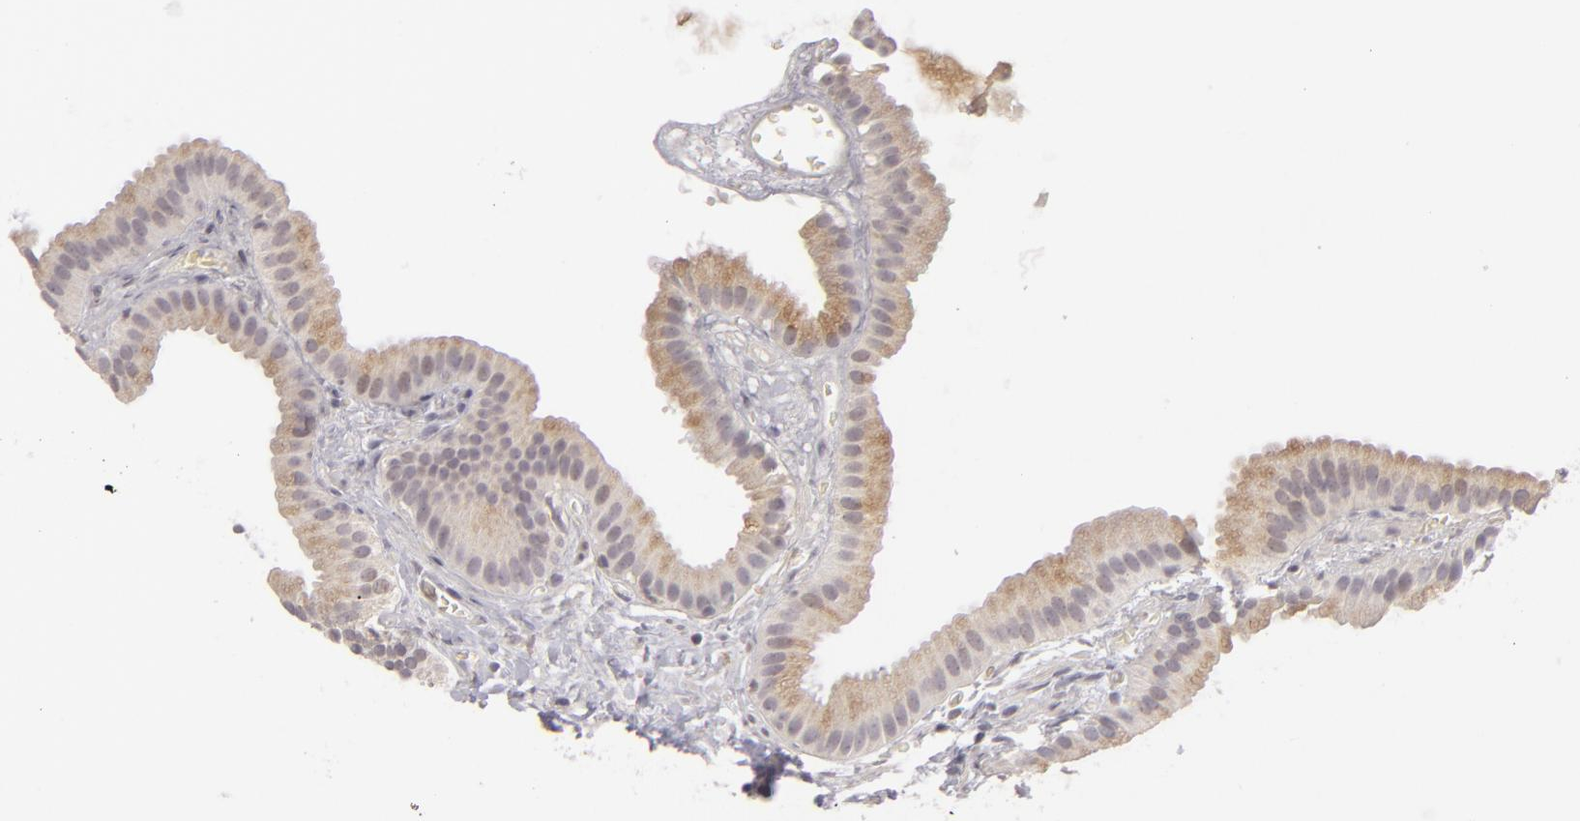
{"staining": {"intensity": "moderate", "quantity": "25%-75%", "location": "cytoplasmic/membranous"}, "tissue": "gallbladder", "cell_type": "Glandular cells", "image_type": "normal", "snomed": [{"axis": "morphology", "description": "Normal tissue, NOS"}, {"axis": "topography", "description": "Gallbladder"}], "caption": "High-power microscopy captured an IHC histopathology image of normal gallbladder, revealing moderate cytoplasmic/membranous expression in approximately 25%-75% of glandular cells. (brown staining indicates protein expression, while blue staining denotes nuclei).", "gene": "SIX1", "patient": {"sex": "female", "age": 63}}